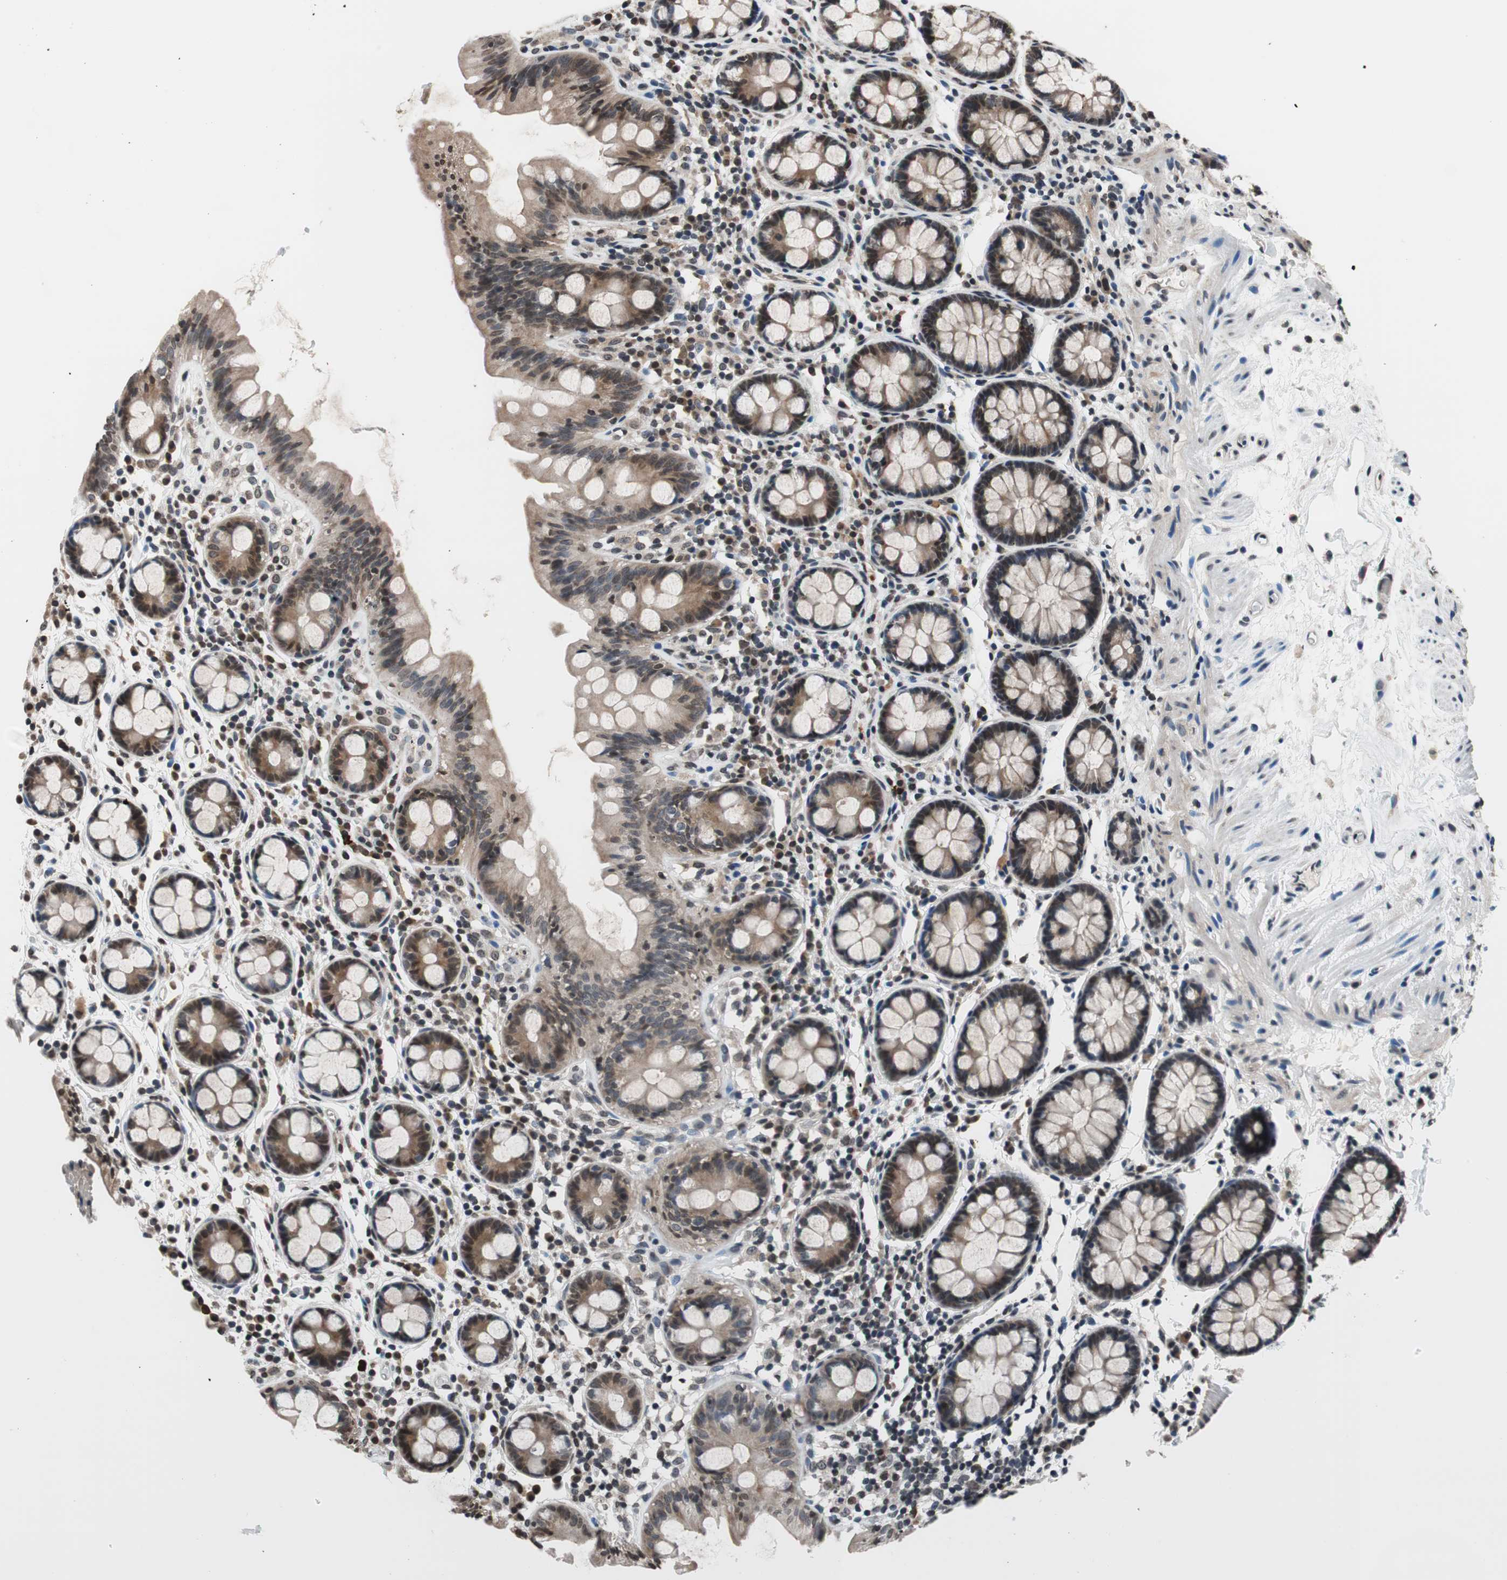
{"staining": {"intensity": "moderate", "quantity": ">75%", "location": "nuclear"}, "tissue": "colon", "cell_type": "Endothelial cells", "image_type": "normal", "snomed": [{"axis": "morphology", "description": "Normal tissue, NOS"}, {"axis": "topography", "description": "Colon"}], "caption": "High-power microscopy captured an IHC image of benign colon, revealing moderate nuclear expression in about >75% of endothelial cells.", "gene": "RFC1", "patient": {"sex": "female", "age": 80}}